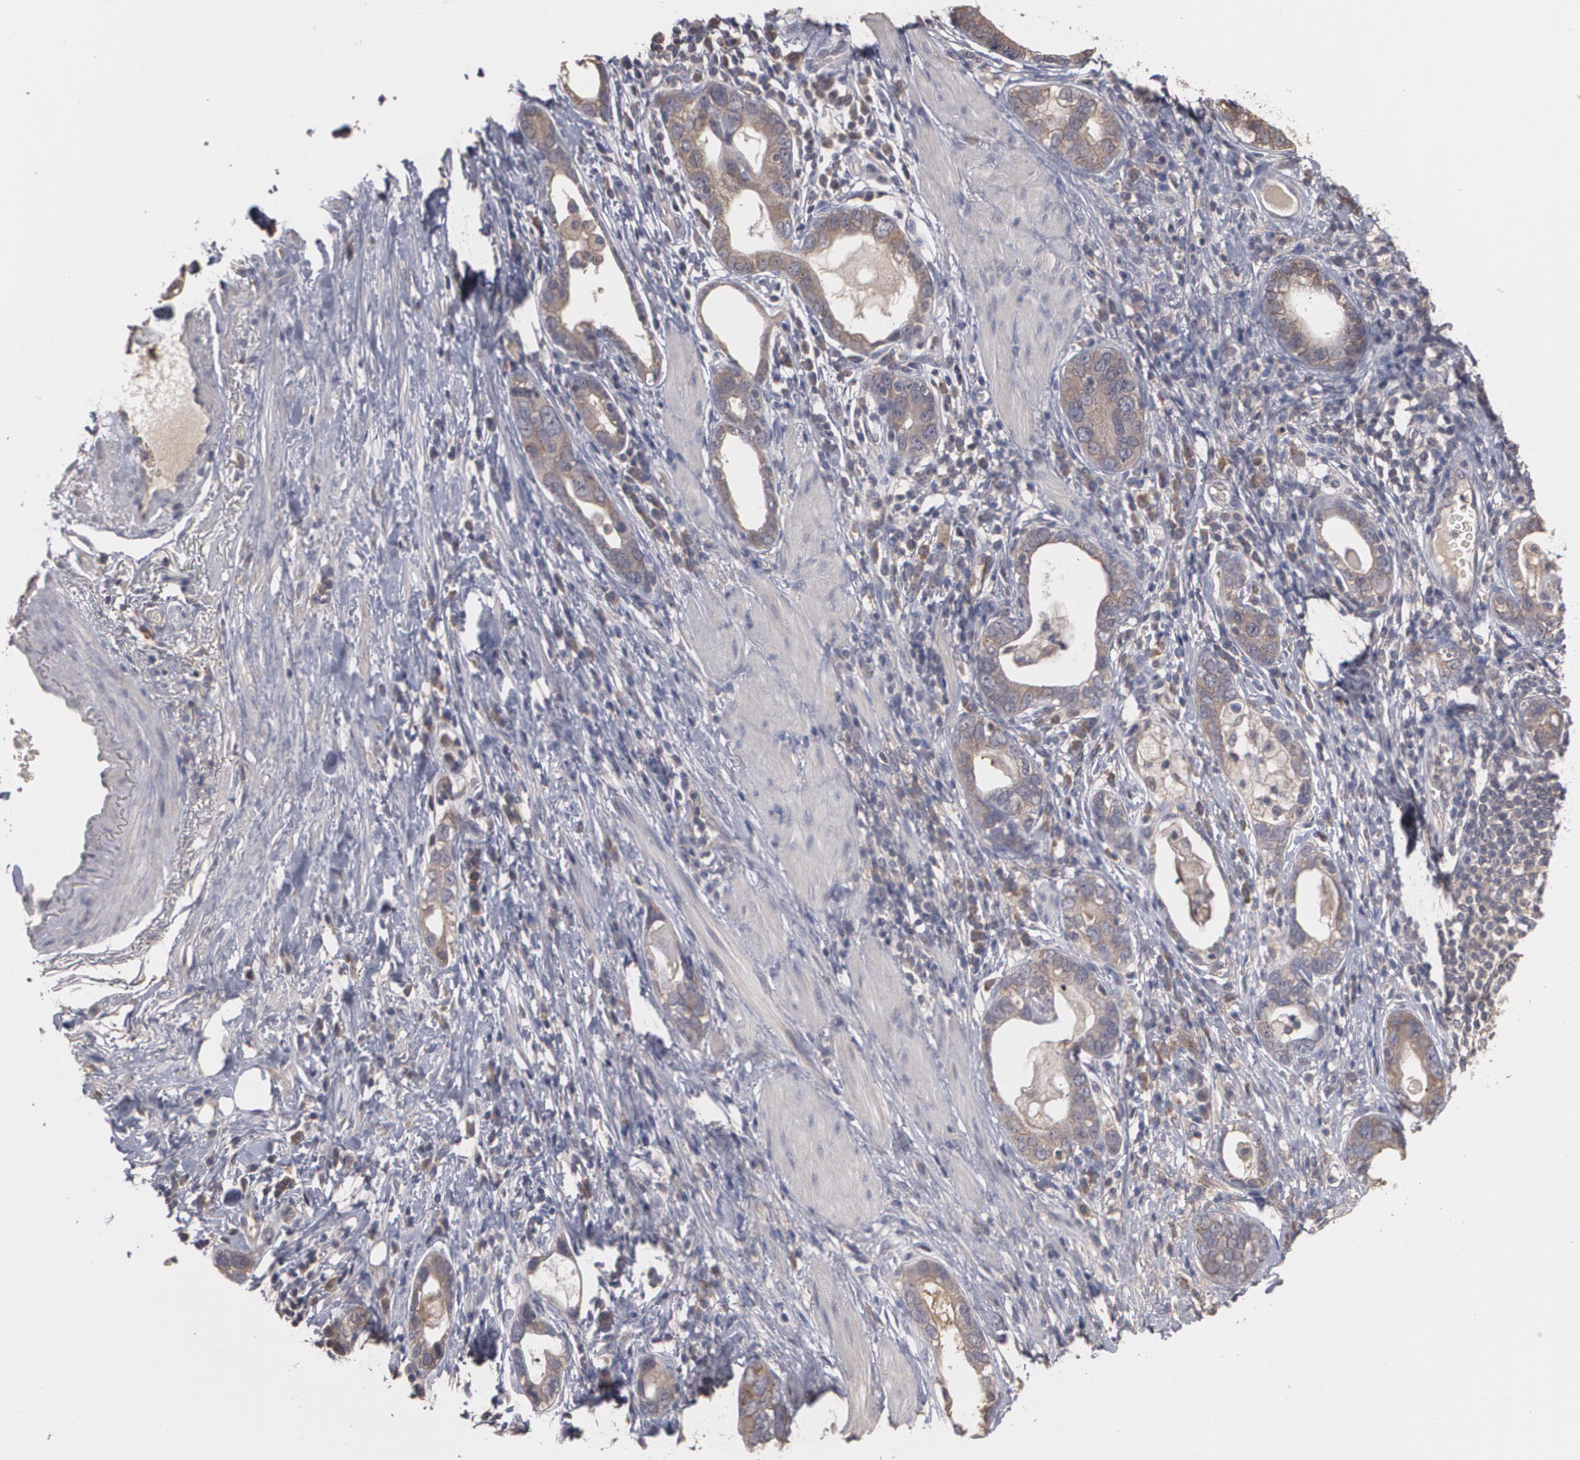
{"staining": {"intensity": "weak", "quantity": ">75%", "location": "cytoplasmic/membranous"}, "tissue": "stomach cancer", "cell_type": "Tumor cells", "image_type": "cancer", "snomed": [{"axis": "morphology", "description": "Adenocarcinoma, NOS"}, {"axis": "topography", "description": "Stomach, lower"}], "caption": "This histopathology image demonstrates immunohistochemistry (IHC) staining of human adenocarcinoma (stomach), with low weak cytoplasmic/membranous expression in about >75% of tumor cells.", "gene": "ARF6", "patient": {"sex": "female", "age": 93}}